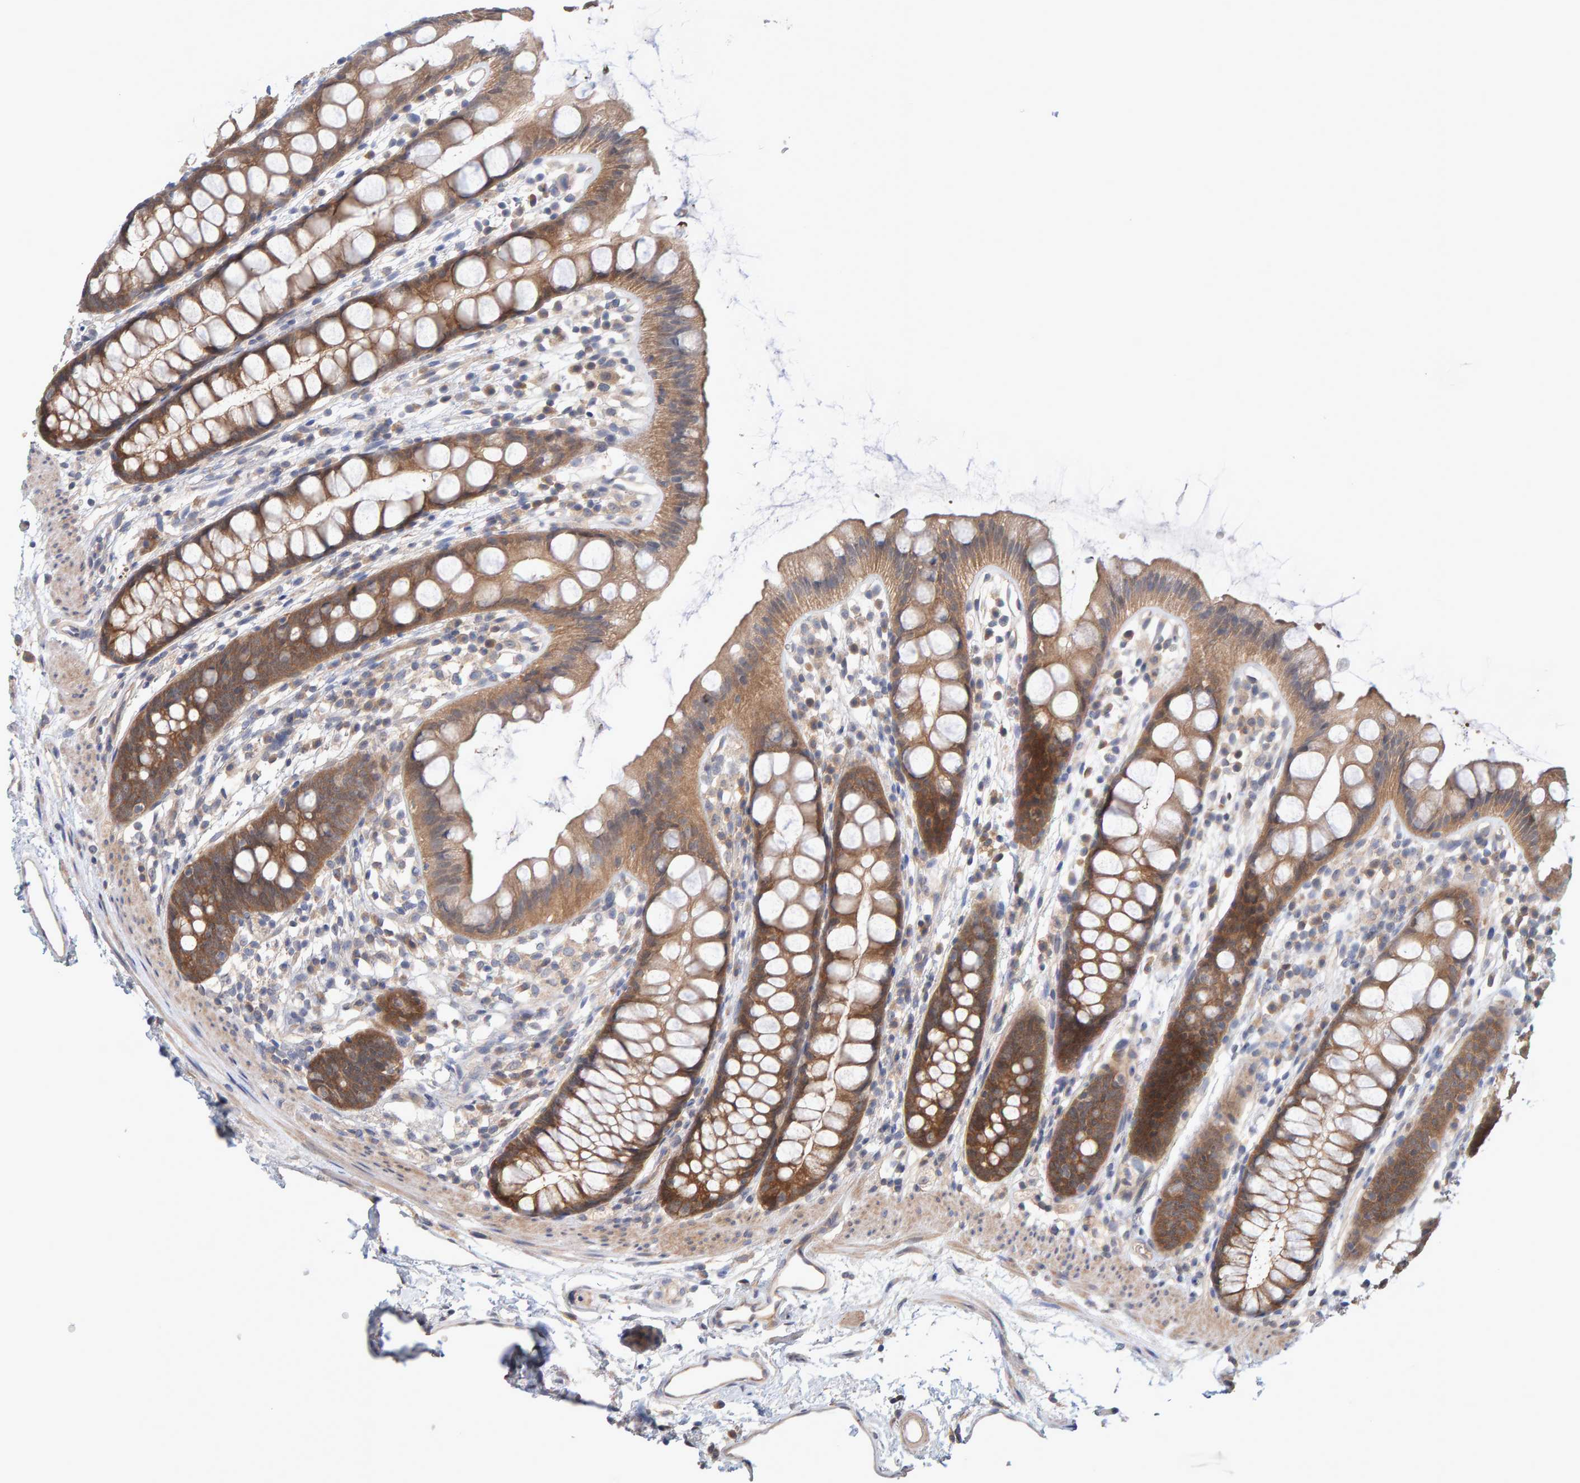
{"staining": {"intensity": "moderate", "quantity": ">75%", "location": "cytoplasmic/membranous"}, "tissue": "rectum", "cell_type": "Glandular cells", "image_type": "normal", "snomed": [{"axis": "morphology", "description": "Normal tissue, NOS"}, {"axis": "topography", "description": "Rectum"}], "caption": "This image demonstrates IHC staining of normal rectum, with medium moderate cytoplasmic/membranous staining in about >75% of glandular cells.", "gene": "TATDN1", "patient": {"sex": "female", "age": 65}}